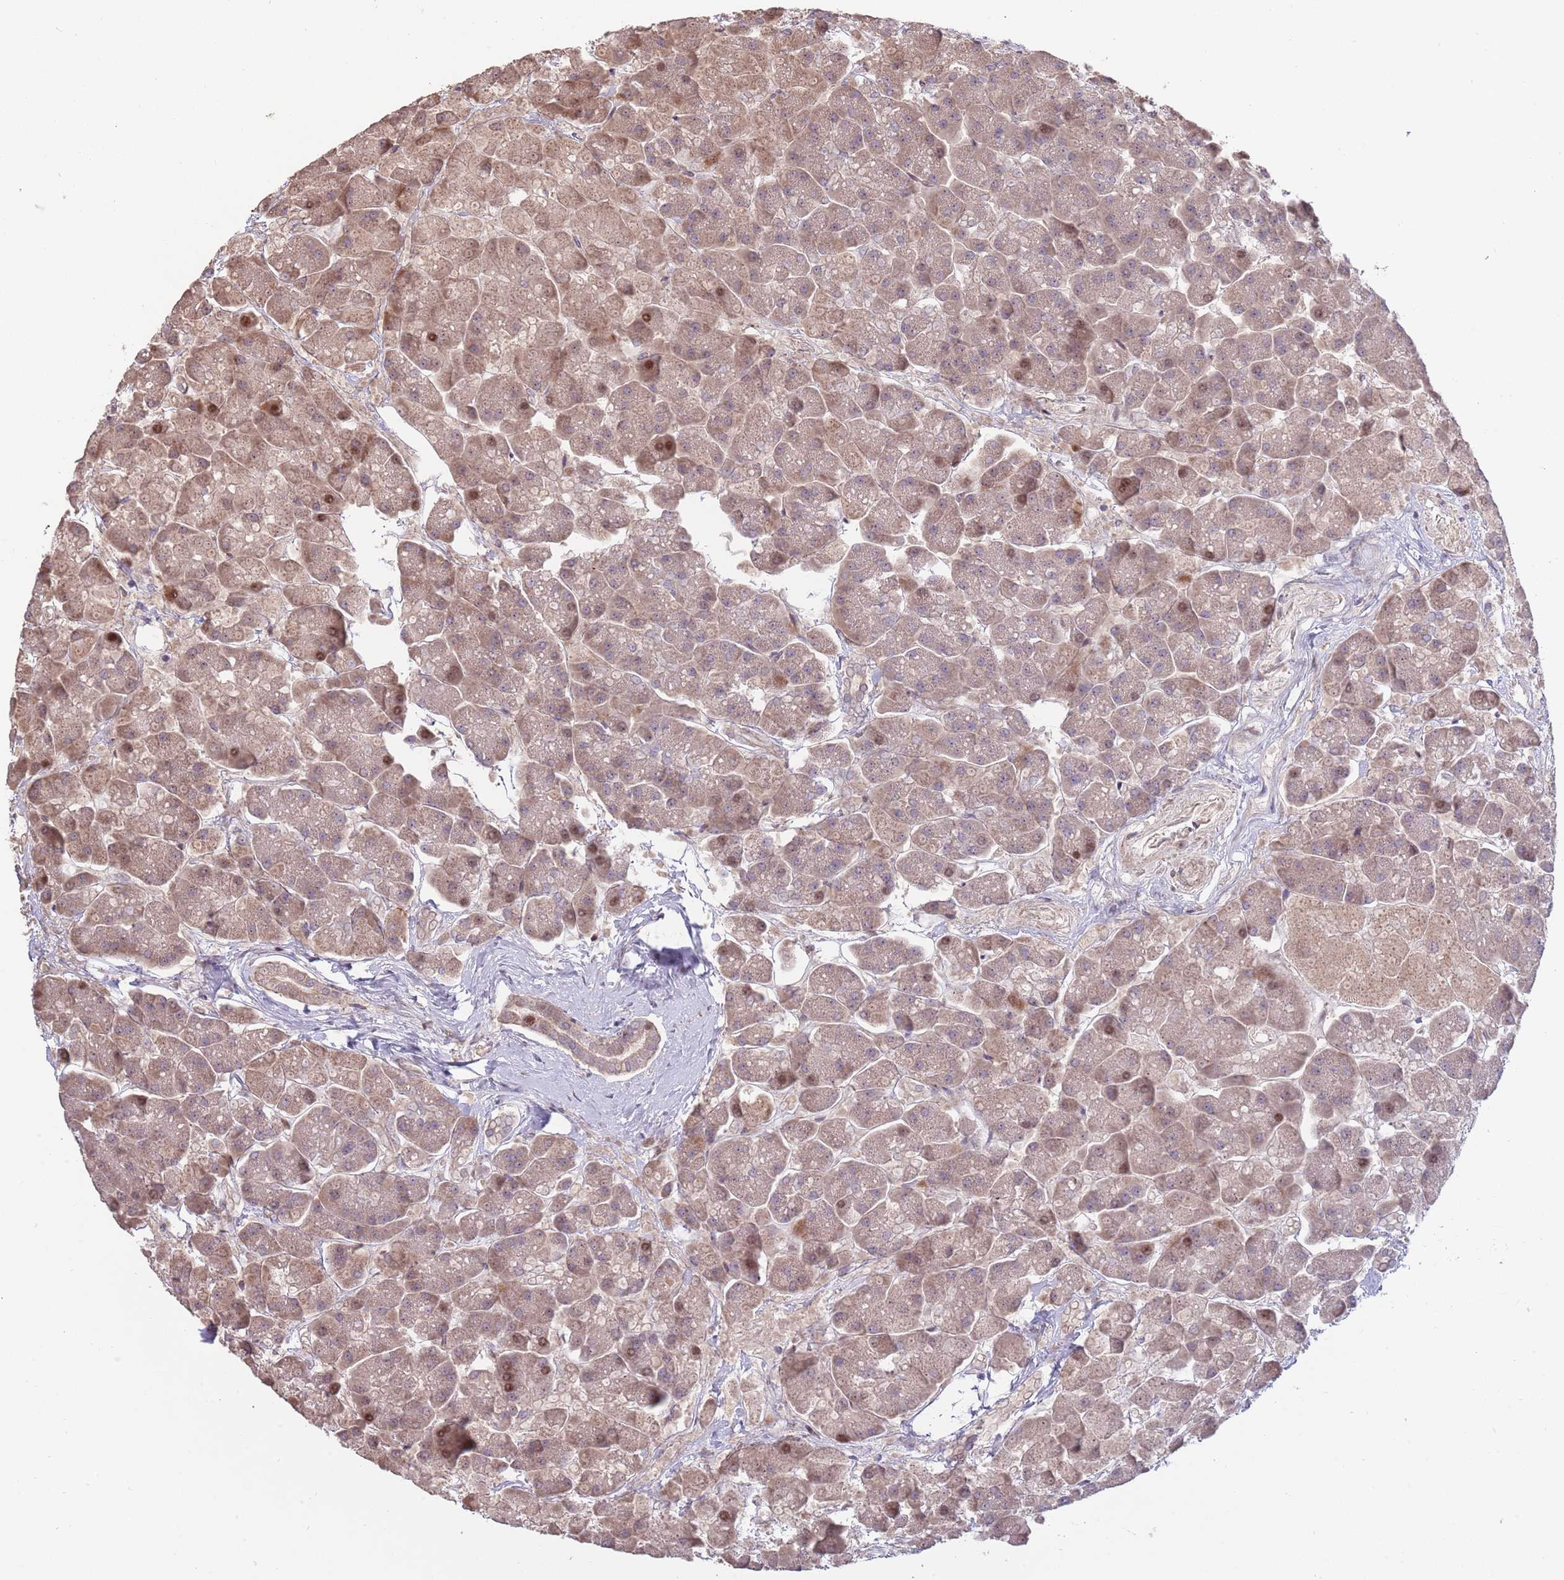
{"staining": {"intensity": "moderate", "quantity": "25%-75%", "location": "cytoplasmic/membranous,nuclear"}, "tissue": "pancreas", "cell_type": "Exocrine glandular cells", "image_type": "normal", "snomed": [{"axis": "morphology", "description": "Normal tissue, NOS"}, {"axis": "topography", "description": "Pancreas"}, {"axis": "topography", "description": "Peripheral nerve tissue"}], "caption": "Pancreas stained with a protein marker reveals moderate staining in exocrine glandular cells.", "gene": "SYNDIG1L", "patient": {"sex": "male", "age": 54}}